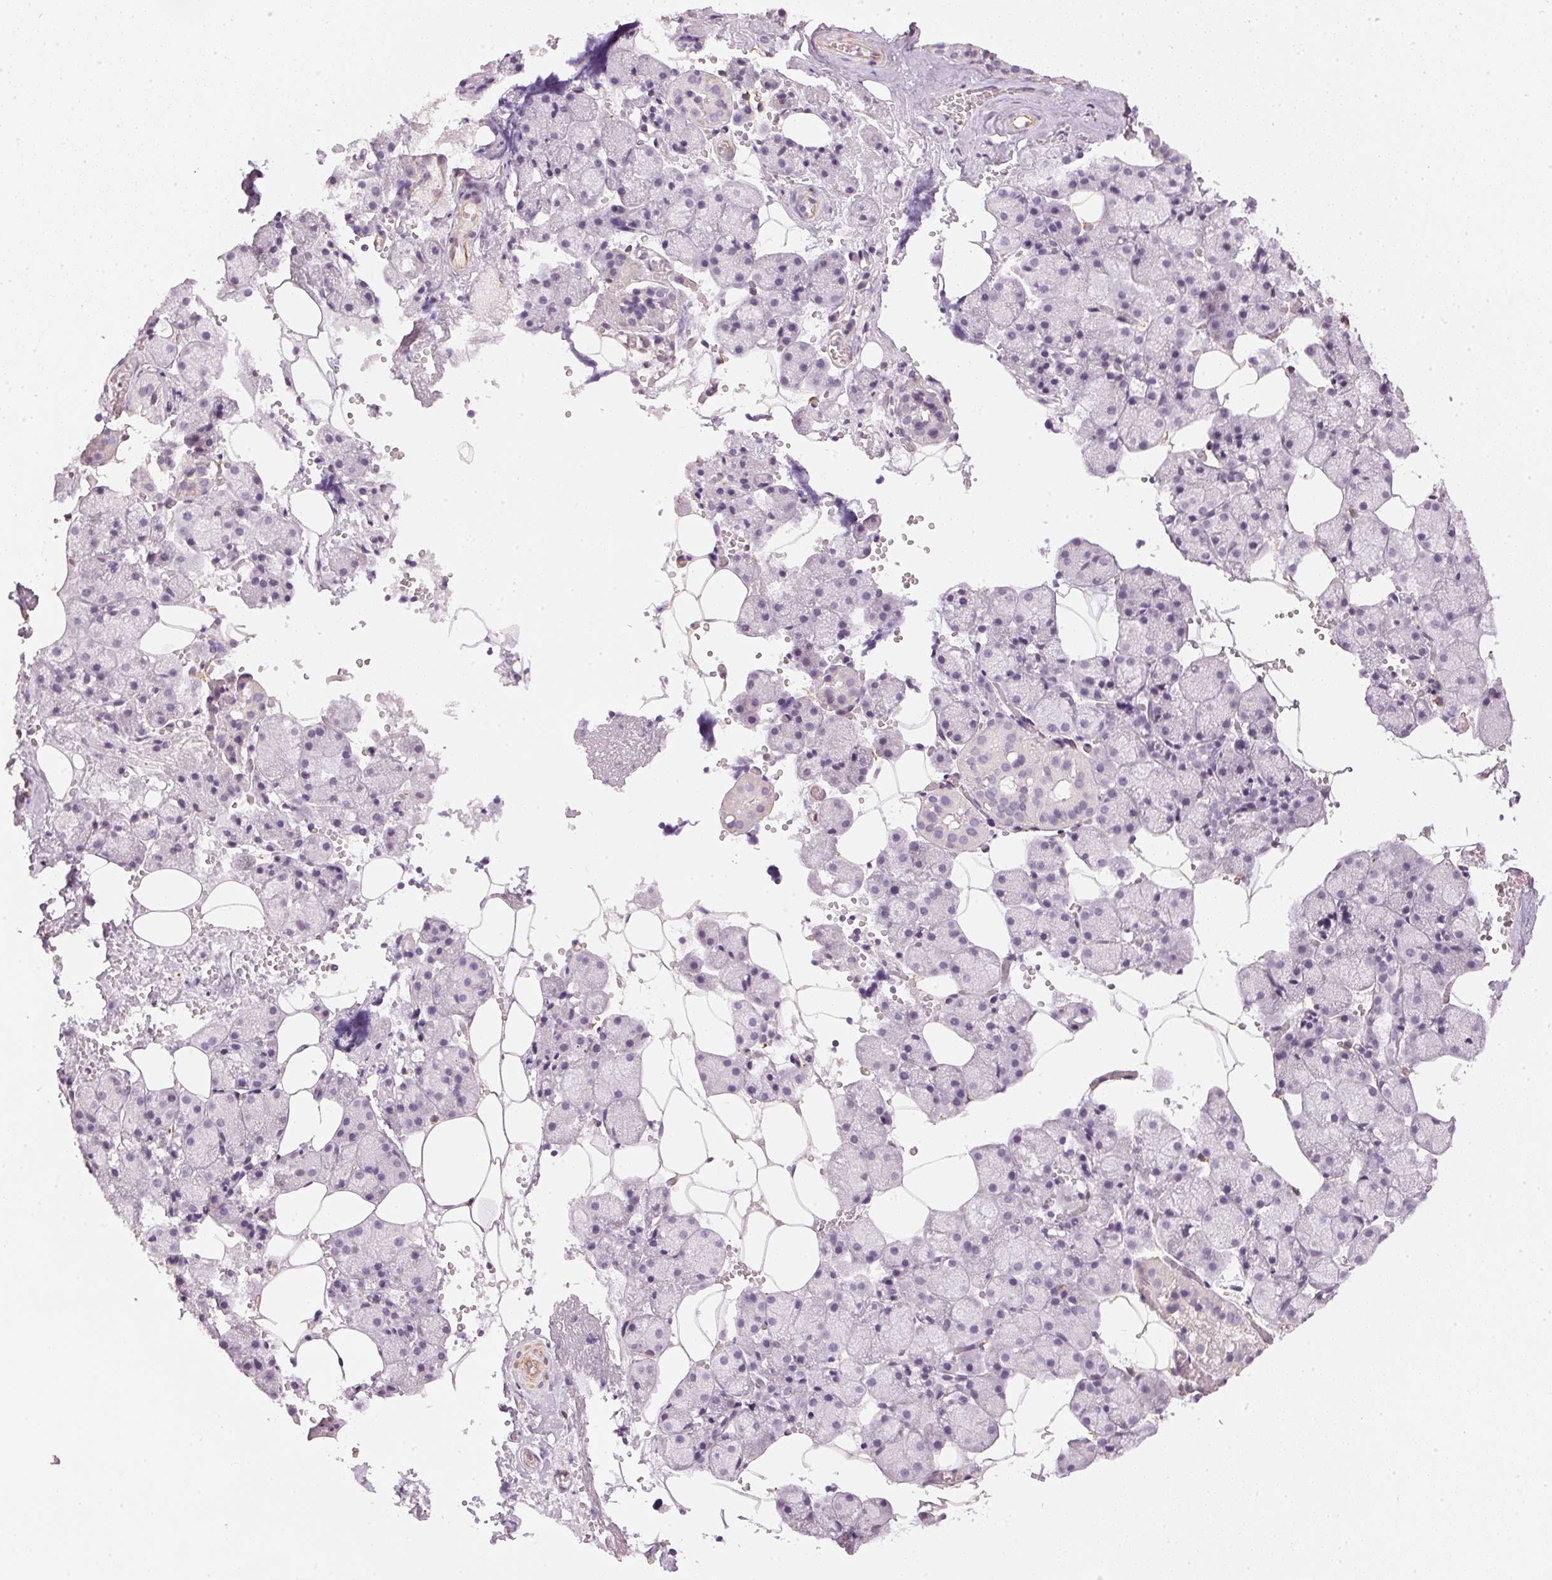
{"staining": {"intensity": "negative", "quantity": "none", "location": "none"}, "tissue": "salivary gland", "cell_type": "Glandular cells", "image_type": "normal", "snomed": [{"axis": "morphology", "description": "Normal tissue, NOS"}, {"axis": "topography", "description": "Salivary gland"}], "caption": "Protein analysis of normal salivary gland demonstrates no significant expression in glandular cells.", "gene": "APLP1", "patient": {"sex": "male", "age": 38}}